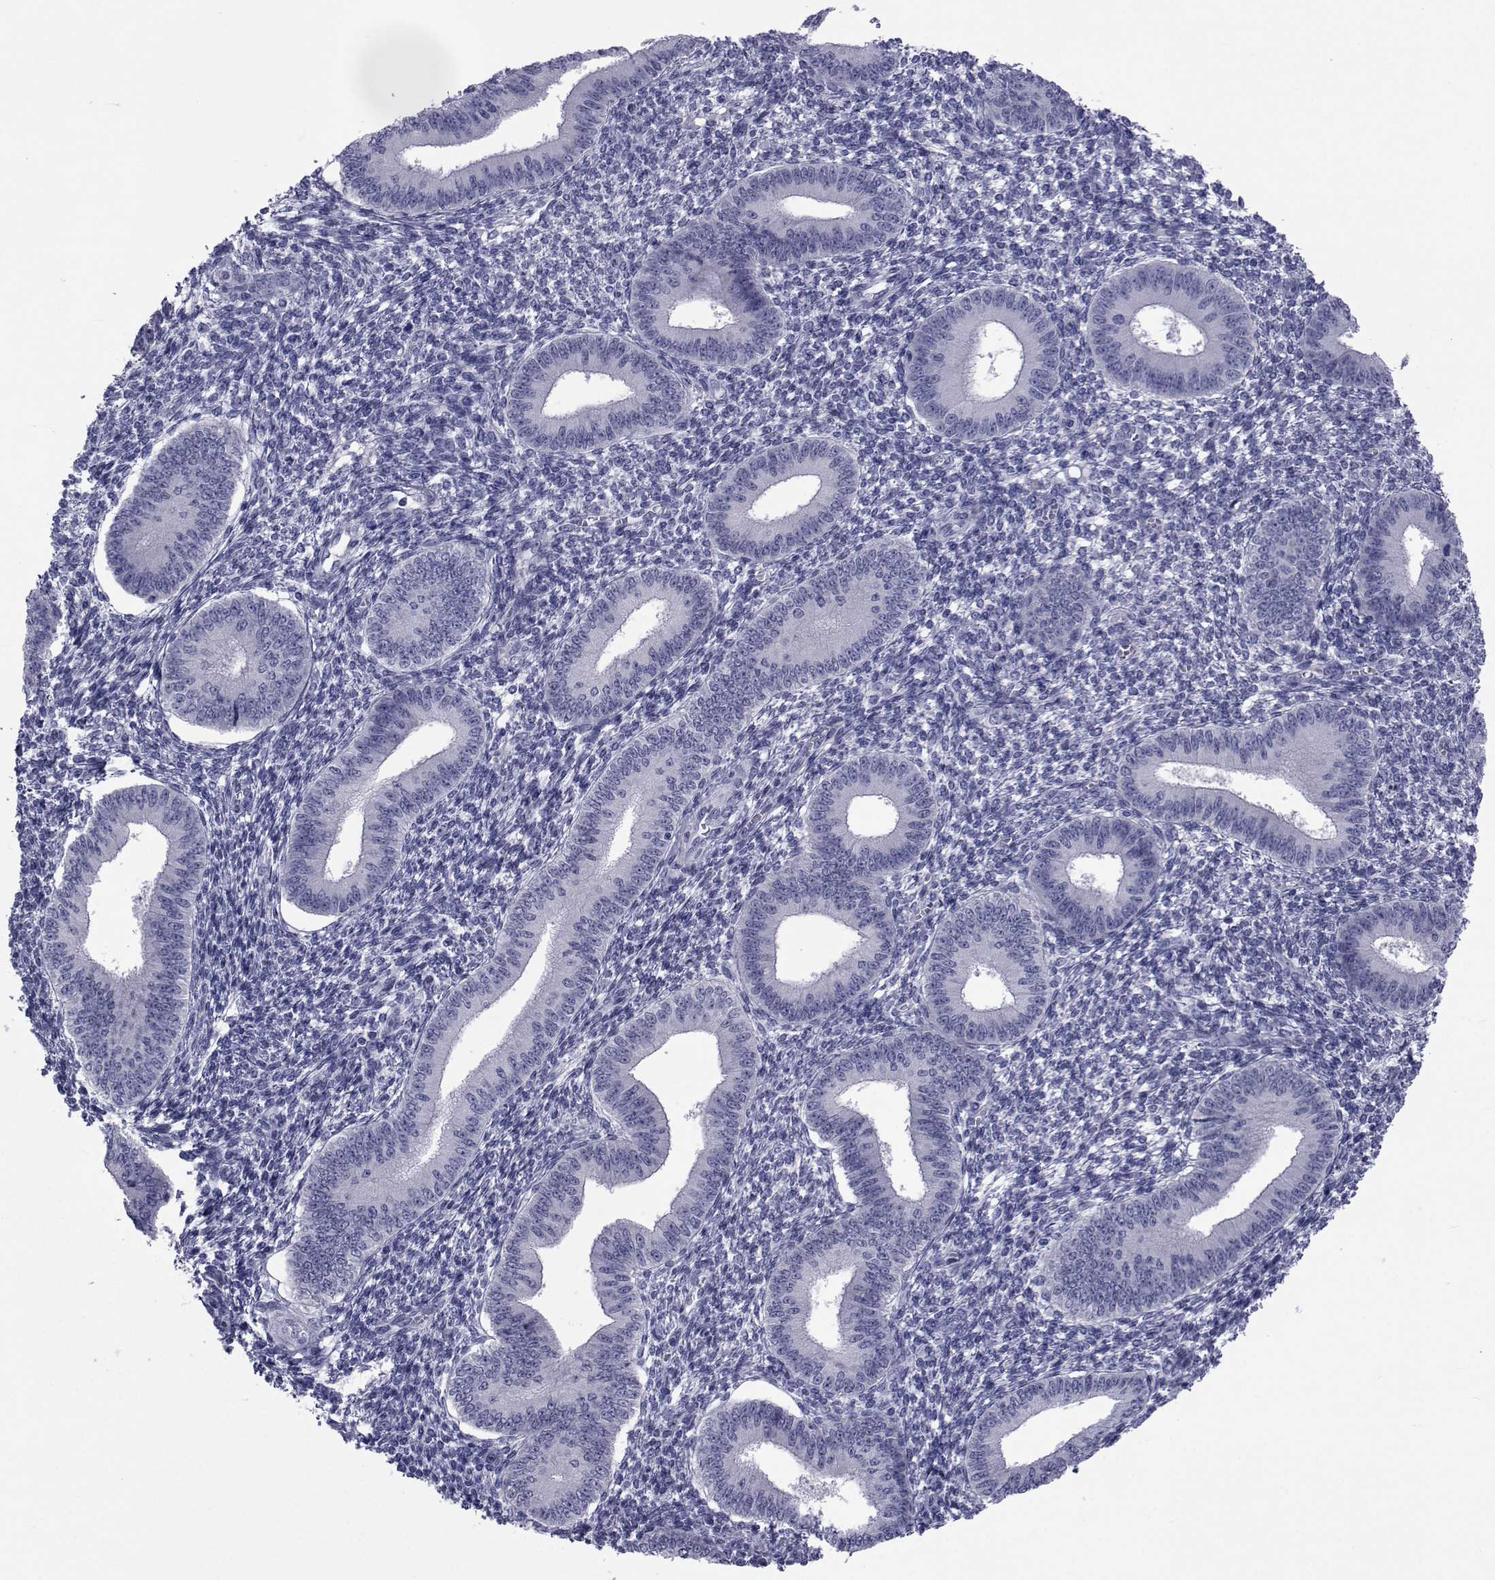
{"staining": {"intensity": "negative", "quantity": "none", "location": "none"}, "tissue": "endometrium", "cell_type": "Cells in endometrial stroma", "image_type": "normal", "snomed": [{"axis": "morphology", "description": "Normal tissue, NOS"}, {"axis": "topography", "description": "Endometrium"}], "caption": "Endometrium stained for a protein using immunohistochemistry displays no positivity cells in endometrial stroma.", "gene": "GKAP1", "patient": {"sex": "female", "age": 42}}